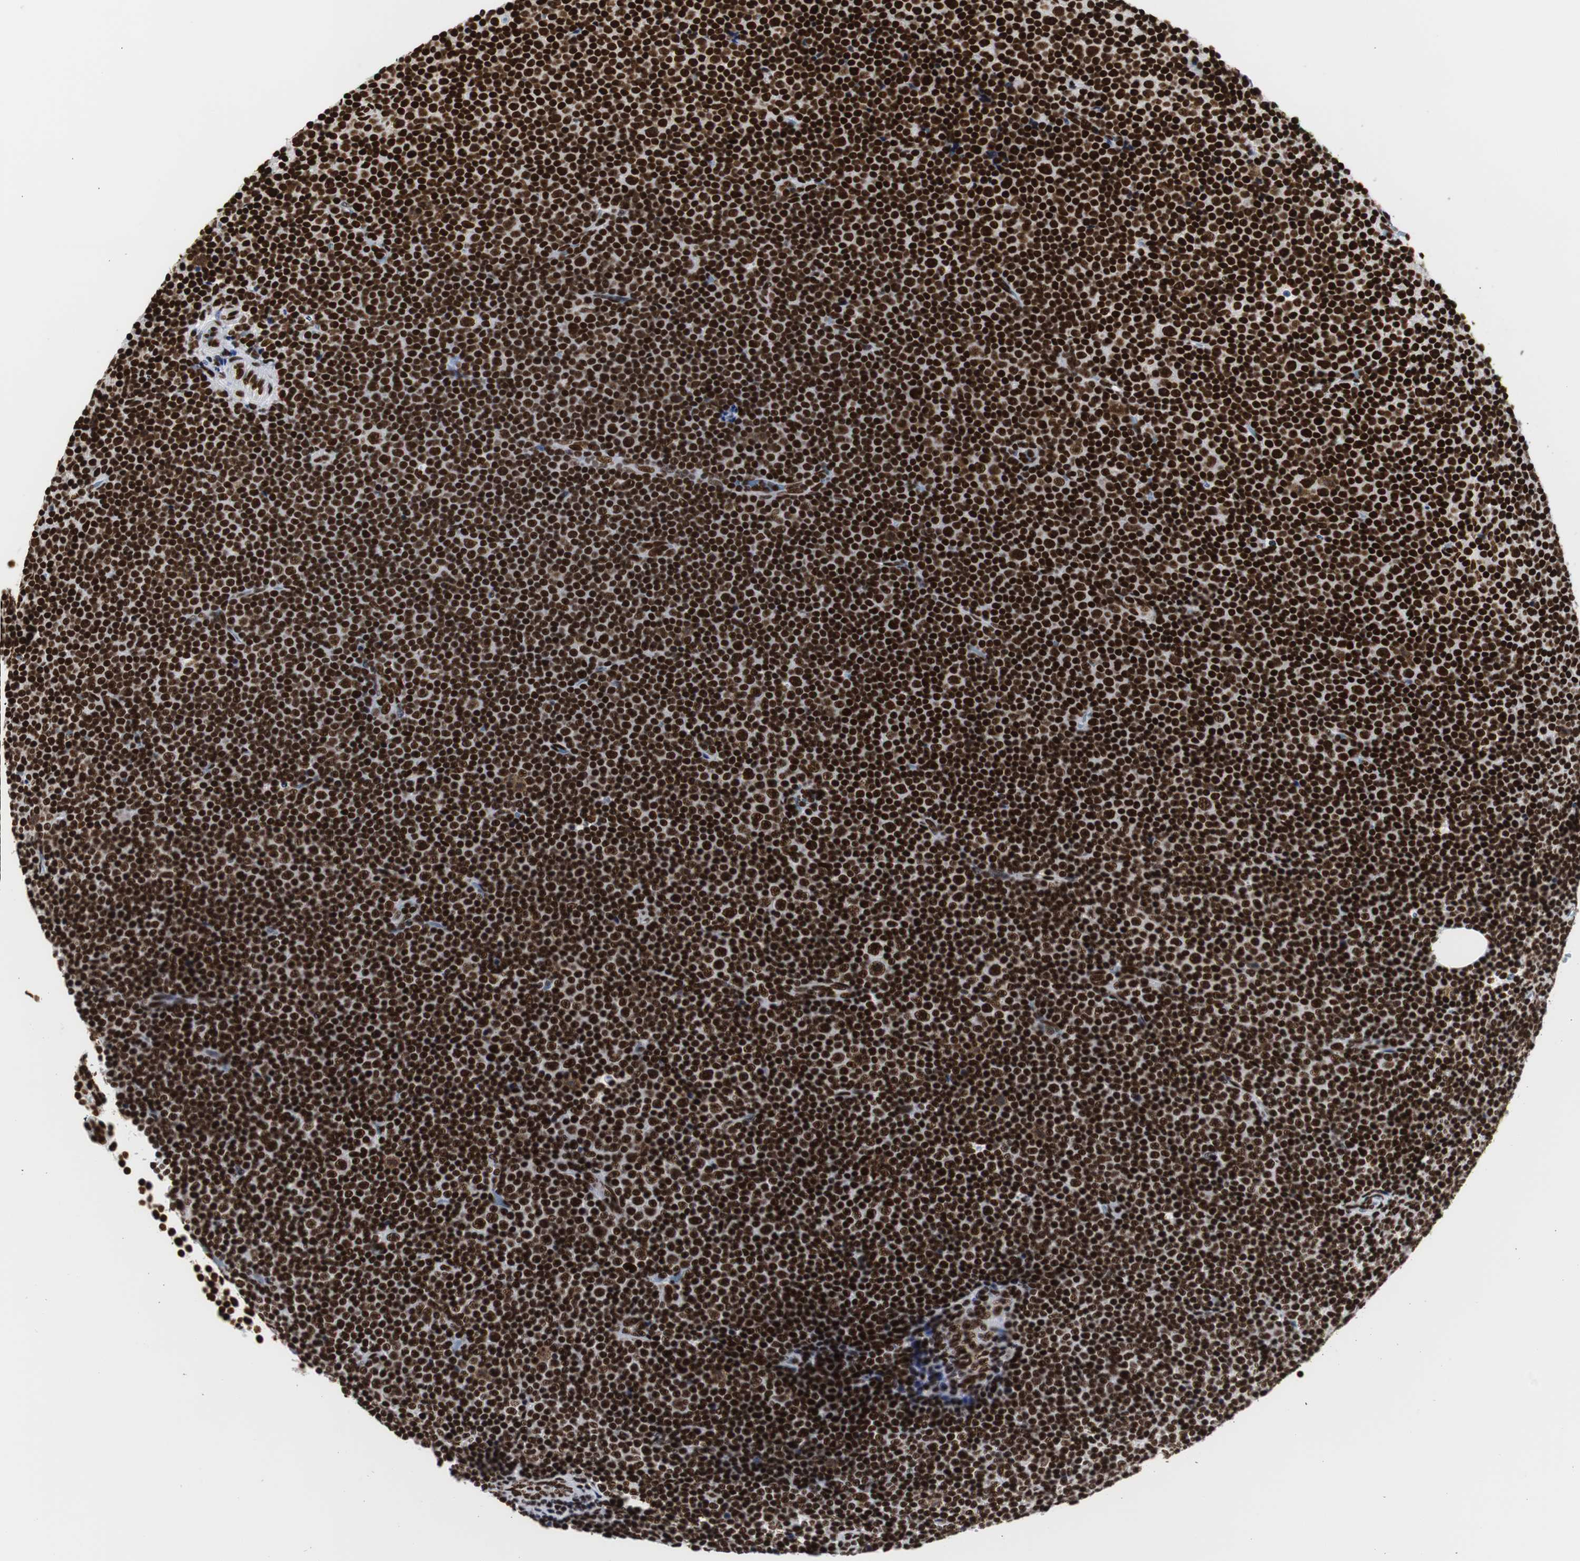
{"staining": {"intensity": "strong", "quantity": ">75%", "location": "nuclear"}, "tissue": "lymphoma", "cell_type": "Tumor cells", "image_type": "cancer", "snomed": [{"axis": "morphology", "description": "Malignant lymphoma, non-Hodgkin's type, Low grade"}, {"axis": "topography", "description": "Lymph node"}], "caption": "IHC histopathology image of neoplastic tissue: human lymphoma stained using IHC exhibits high levels of strong protein expression localized specifically in the nuclear of tumor cells, appearing as a nuclear brown color.", "gene": "HNRNPH2", "patient": {"sex": "female", "age": 67}}